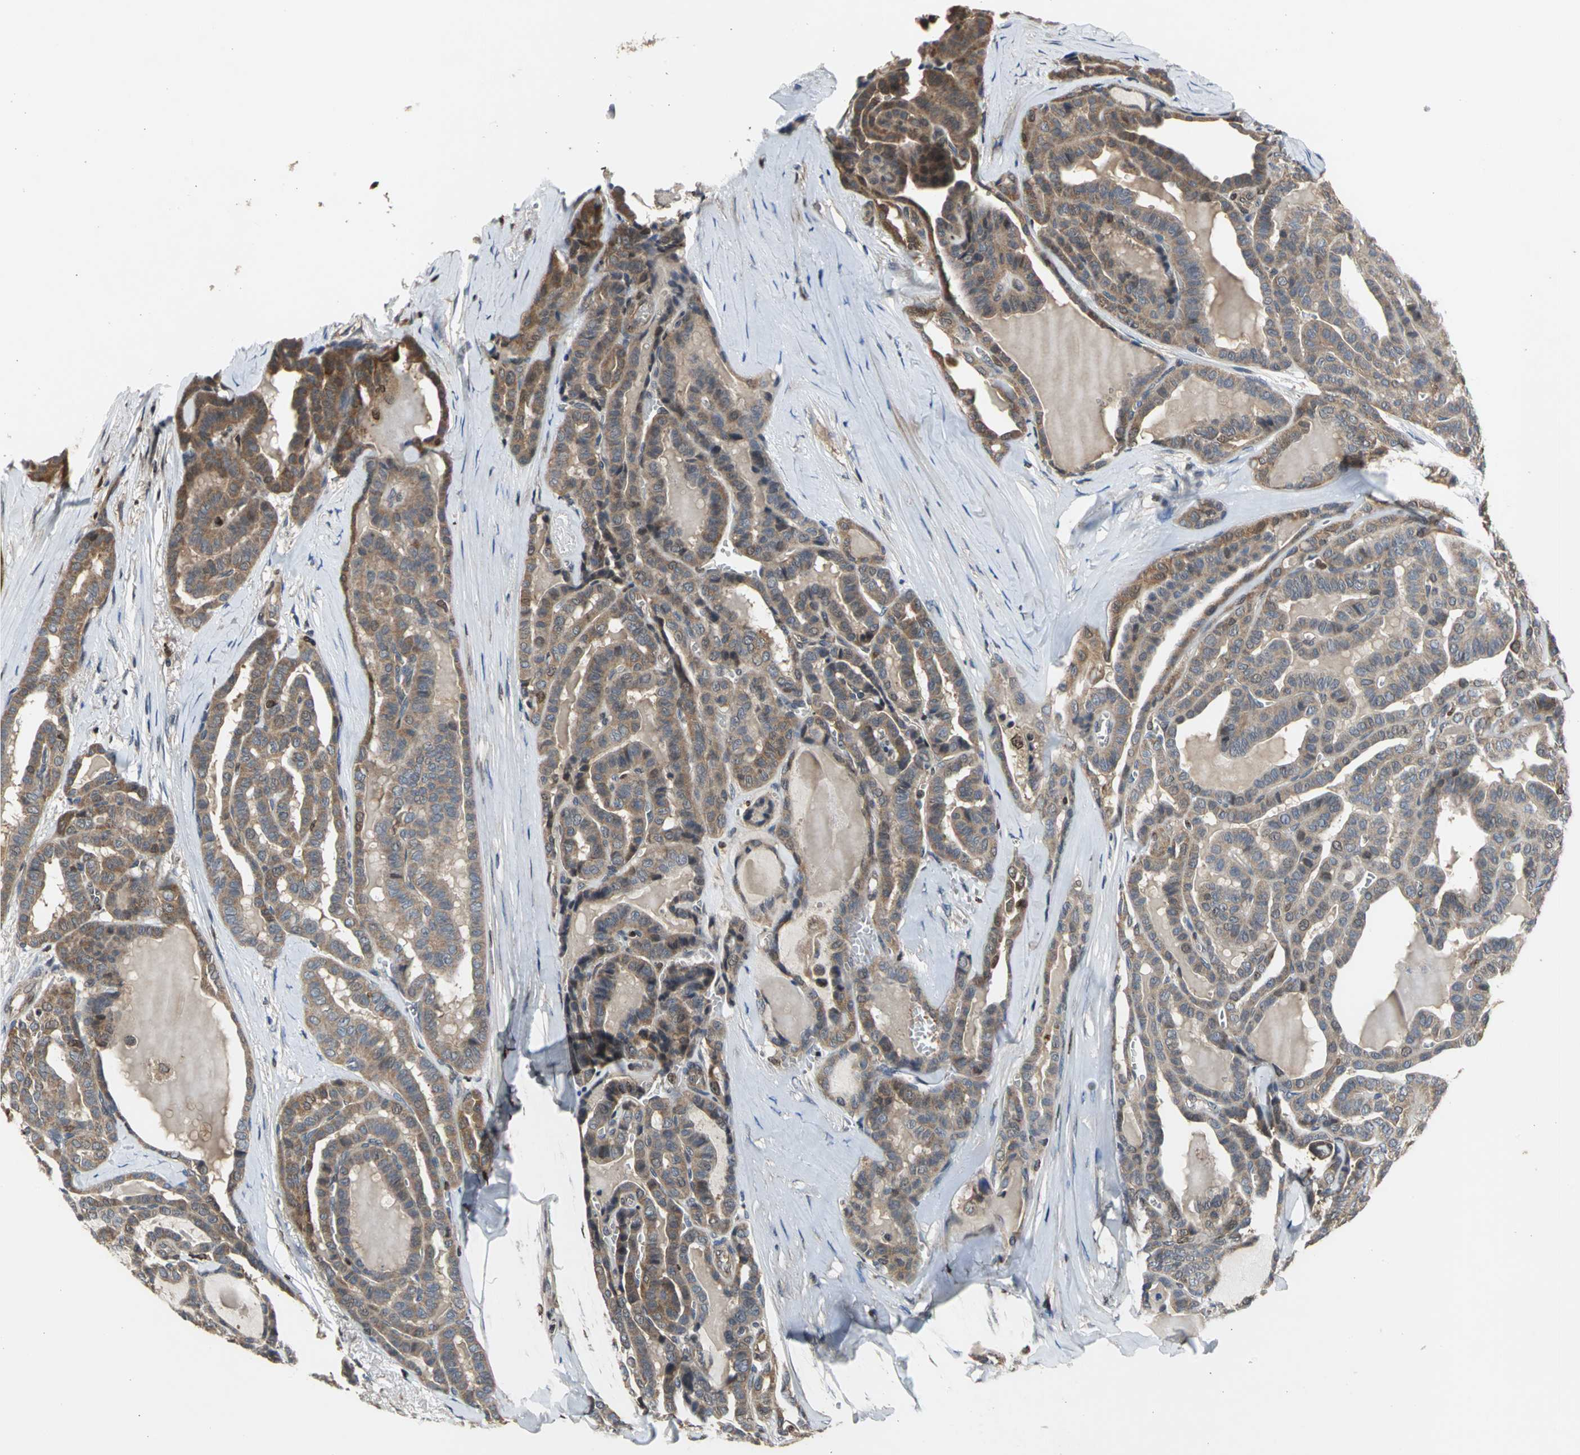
{"staining": {"intensity": "moderate", "quantity": ">75%", "location": "cytoplasmic/membranous"}, "tissue": "thyroid cancer", "cell_type": "Tumor cells", "image_type": "cancer", "snomed": [{"axis": "morphology", "description": "Carcinoma, NOS"}, {"axis": "topography", "description": "Thyroid gland"}], "caption": "DAB immunohistochemical staining of thyroid carcinoma exhibits moderate cytoplasmic/membranous protein positivity in about >75% of tumor cells.", "gene": "AHR", "patient": {"sex": "female", "age": 91}}